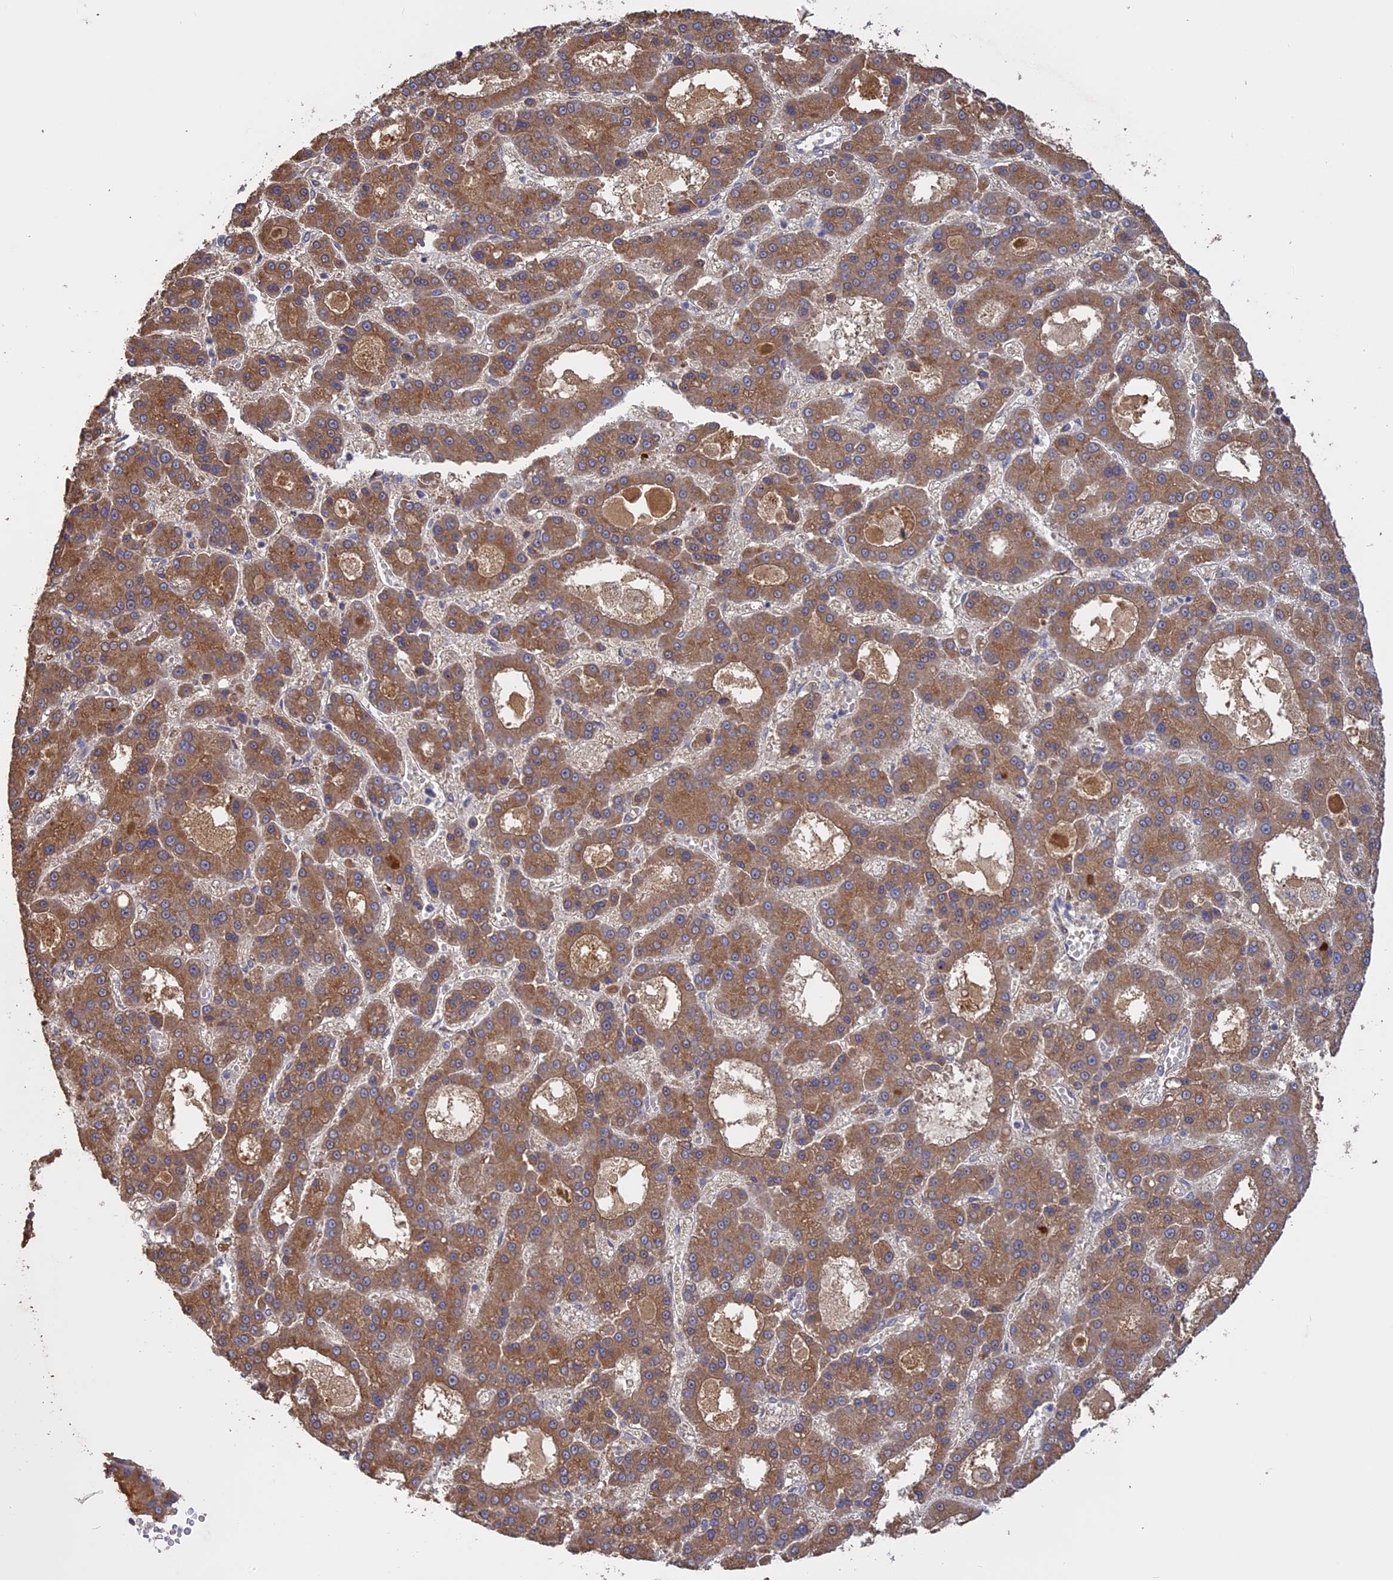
{"staining": {"intensity": "moderate", "quantity": ">75%", "location": "cytoplasmic/membranous"}, "tissue": "liver cancer", "cell_type": "Tumor cells", "image_type": "cancer", "snomed": [{"axis": "morphology", "description": "Carcinoma, Hepatocellular, NOS"}, {"axis": "topography", "description": "Liver"}], "caption": "Brown immunohistochemical staining in hepatocellular carcinoma (liver) exhibits moderate cytoplasmic/membranous staining in approximately >75% of tumor cells.", "gene": "PPIC", "patient": {"sex": "male", "age": 70}}